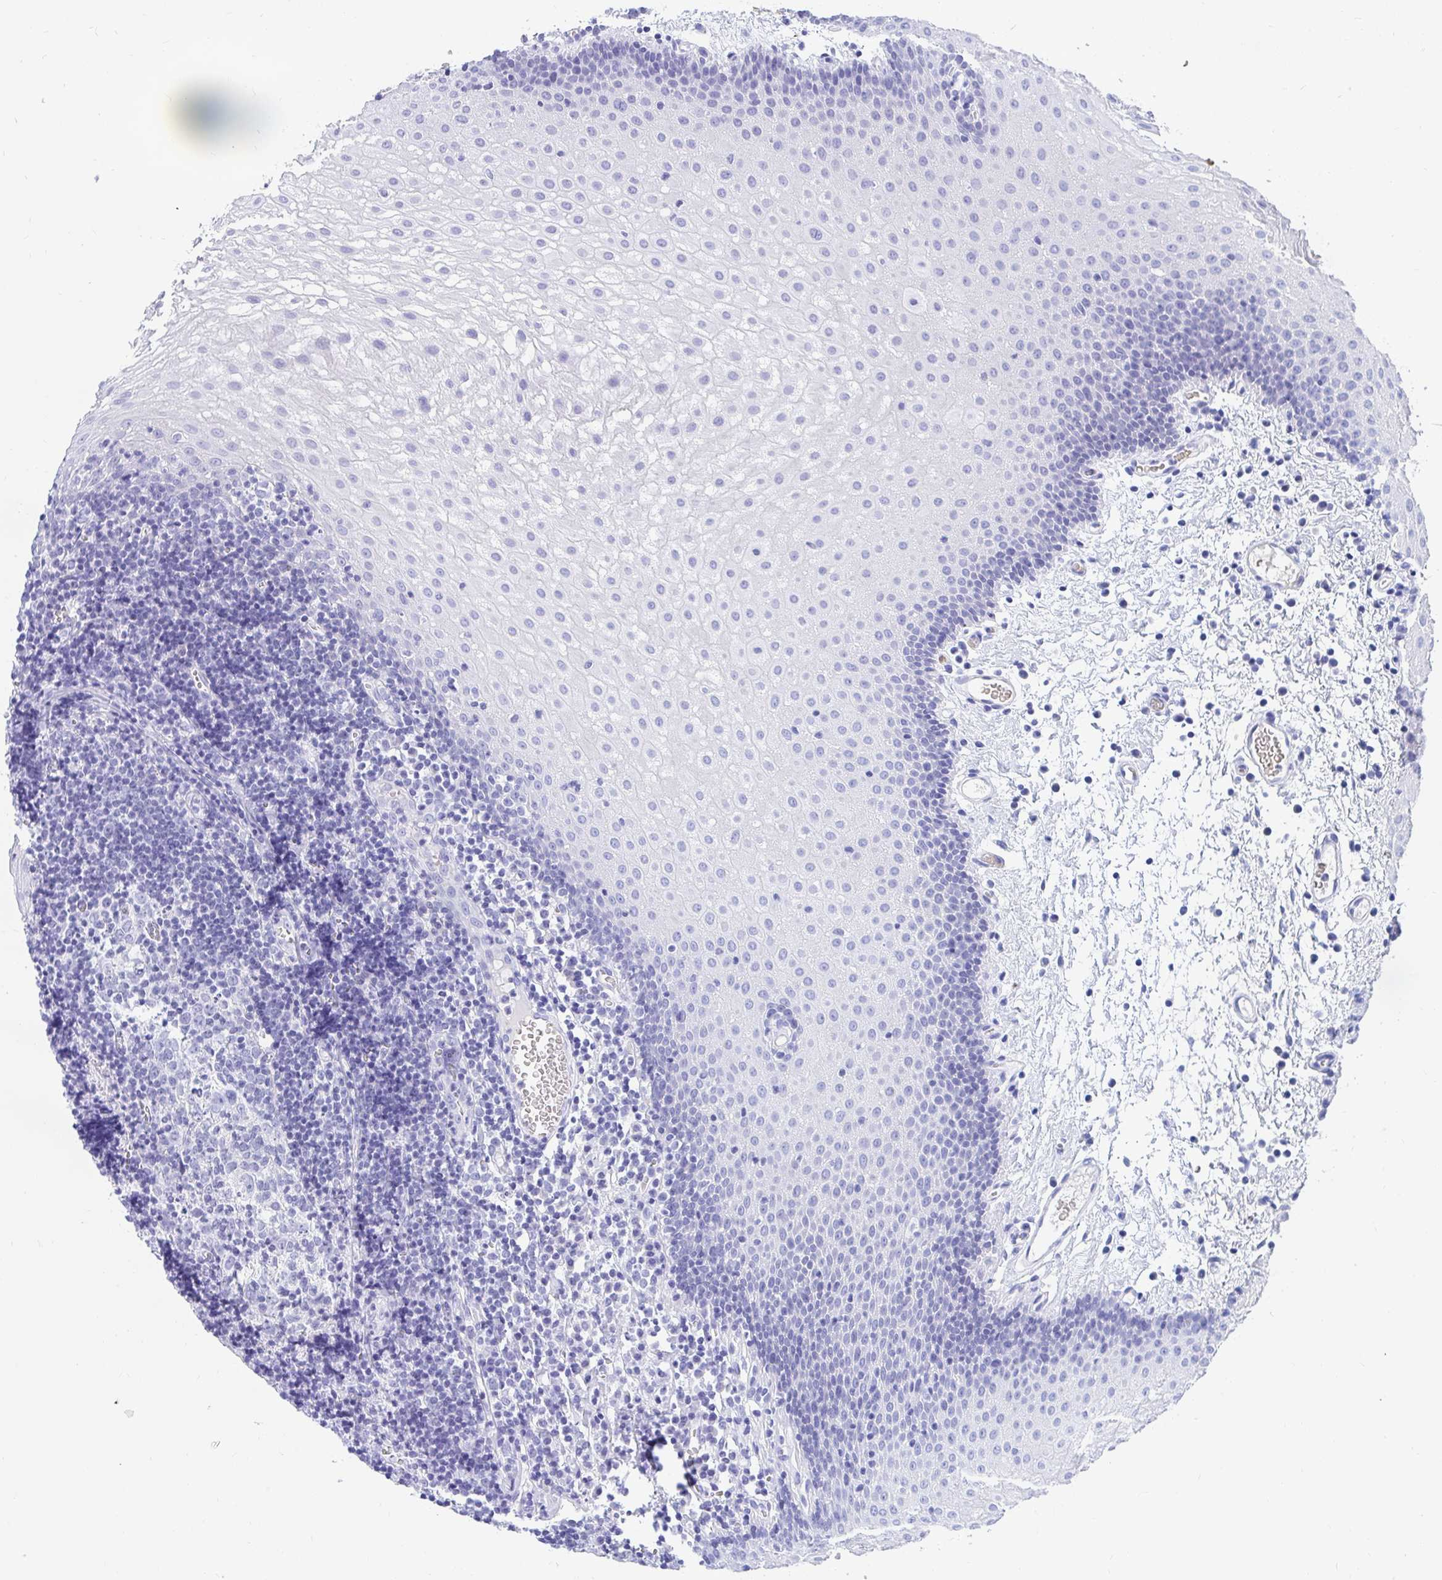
{"staining": {"intensity": "negative", "quantity": "none", "location": "none"}, "tissue": "oral mucosa", "cell_type": "Squamous epithelial cells", "image_type": "normal", "snomed": [{"axis": "morphology", "description": "Normal tissue, NOS"}, {"axis": "morphology", "description": "Squamous cell carcinoma, NOS"}, {"axis": "topography", "description": "Oral tissue"}, {"axis": "topography", "description": "Head-Neck"}], "caption": "The immunohistochemistry (IHC) micrograph has no significant staining in squamous epithelial cells of oral mucosa.", "gene": "MROH2B", "patient": {"sex": "male", "age": 58}}